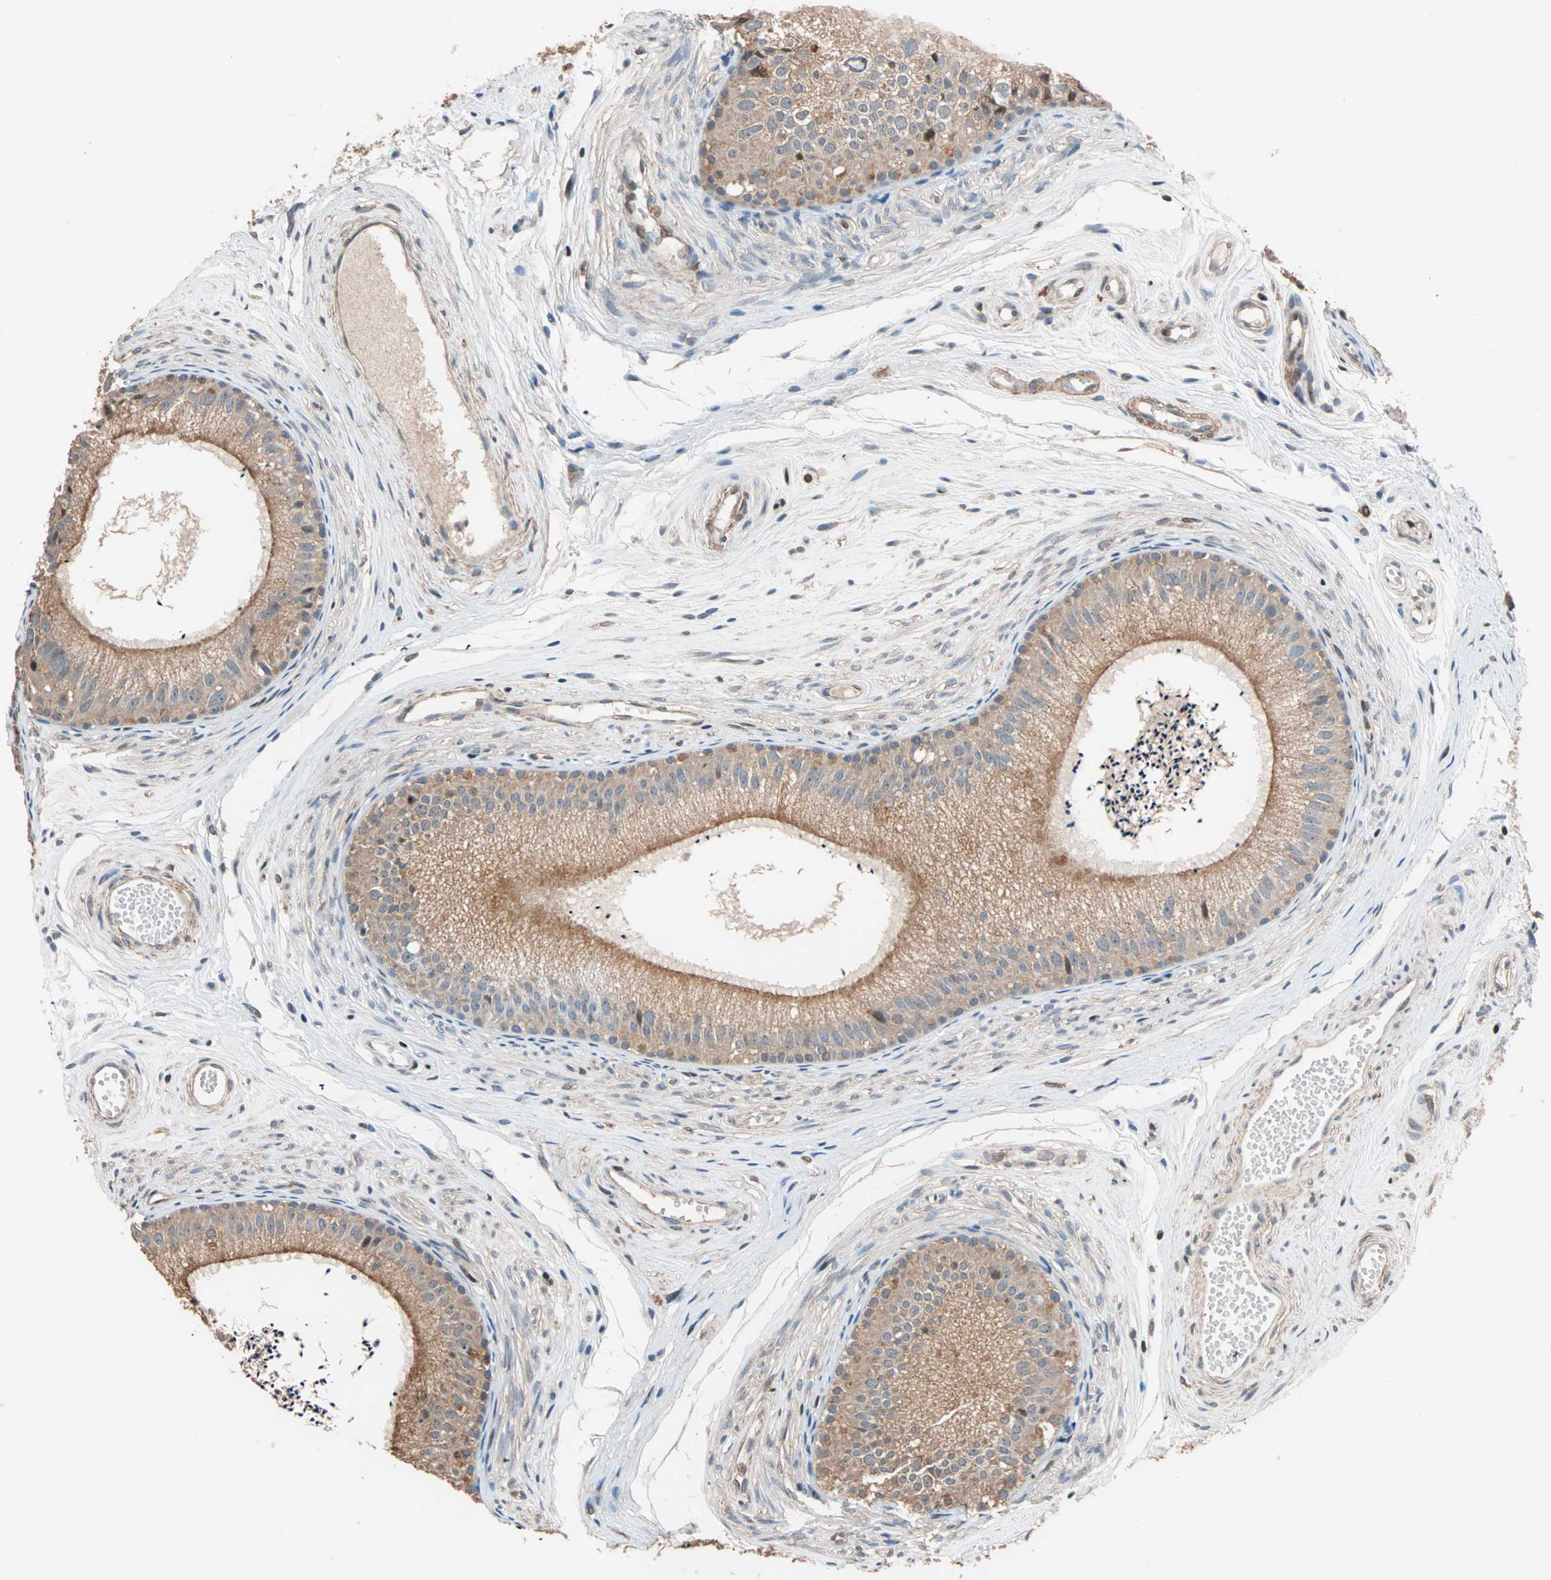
{"staining": {"intensity": "moderate", "quantity": ">75%", "location": "cytoplasmic/membranous"}, "tissue": "epididymis", "cell_type": "Glandular cells", "image_type": "normal", "snomed": [{"axis": "morphology", "description": "Normal tissue, NOS"}, {"axis": "topography", "description": "Epididymis"}], "caption": "Immunohistochemical staining of benign epididymis displays >75% levels of moderate cytoplasmic/membranous protein expression in about >75% of glandular cells.", "gene": "HECW1", "patient": {"sex": "male", "age": 56}}